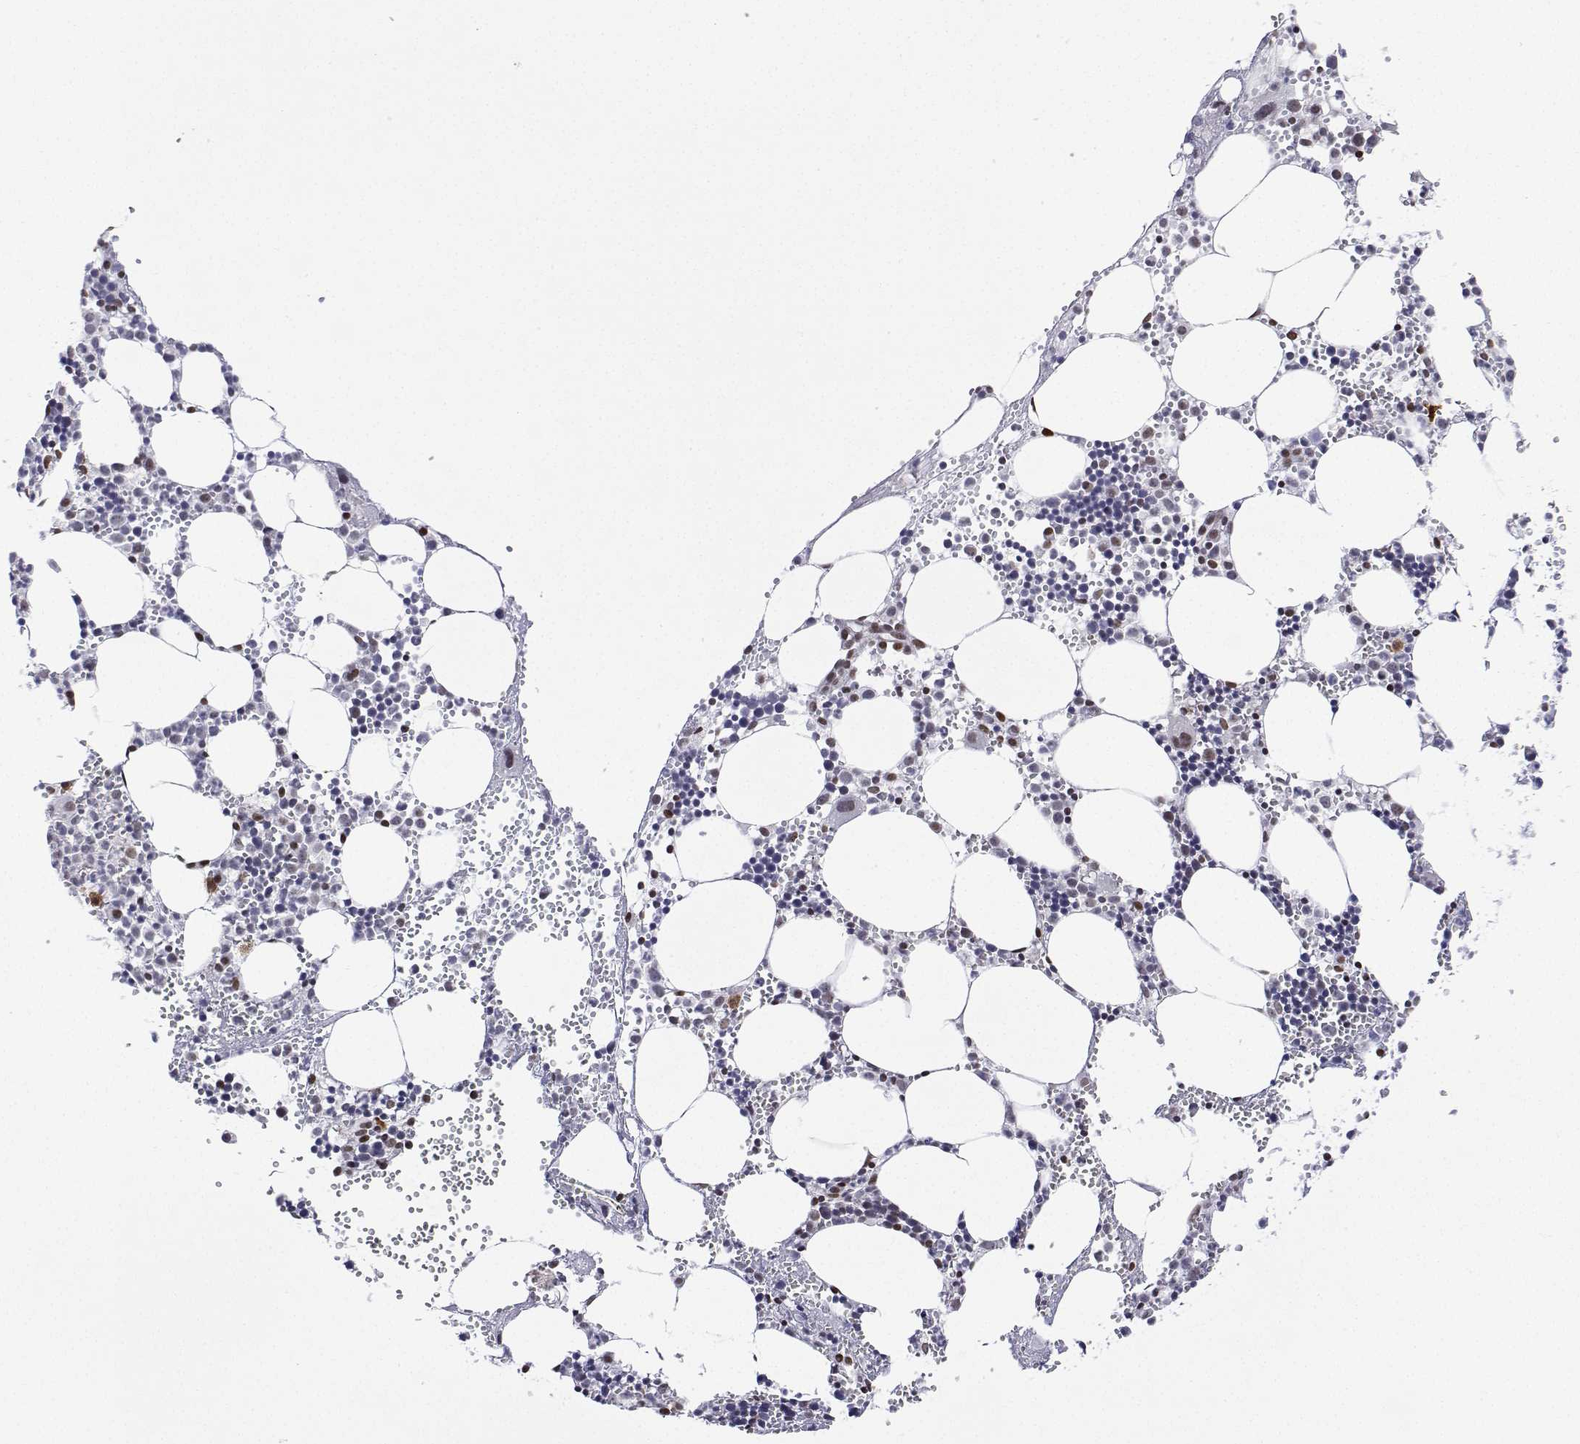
{"staining": {"intensity": "moderate", "quantity": "<25%", "location": "nuclear"}, "tissue": "bone marrow", "cell_type": "Hematopoietic cells", "image_type": "normal", "snomed": [{"axis": "morphology", "description": "Normal tissue, NOS"}, {"axis": "topography", "description": "Bone marrow"}], "caption": "Normal bone marrow reveals moderate nuclear positivity in about <25% of hematopoietic cells Nuclei are stained in blue..", "gene": "XPC", "patient": {"sex": "male", "age": 89}}